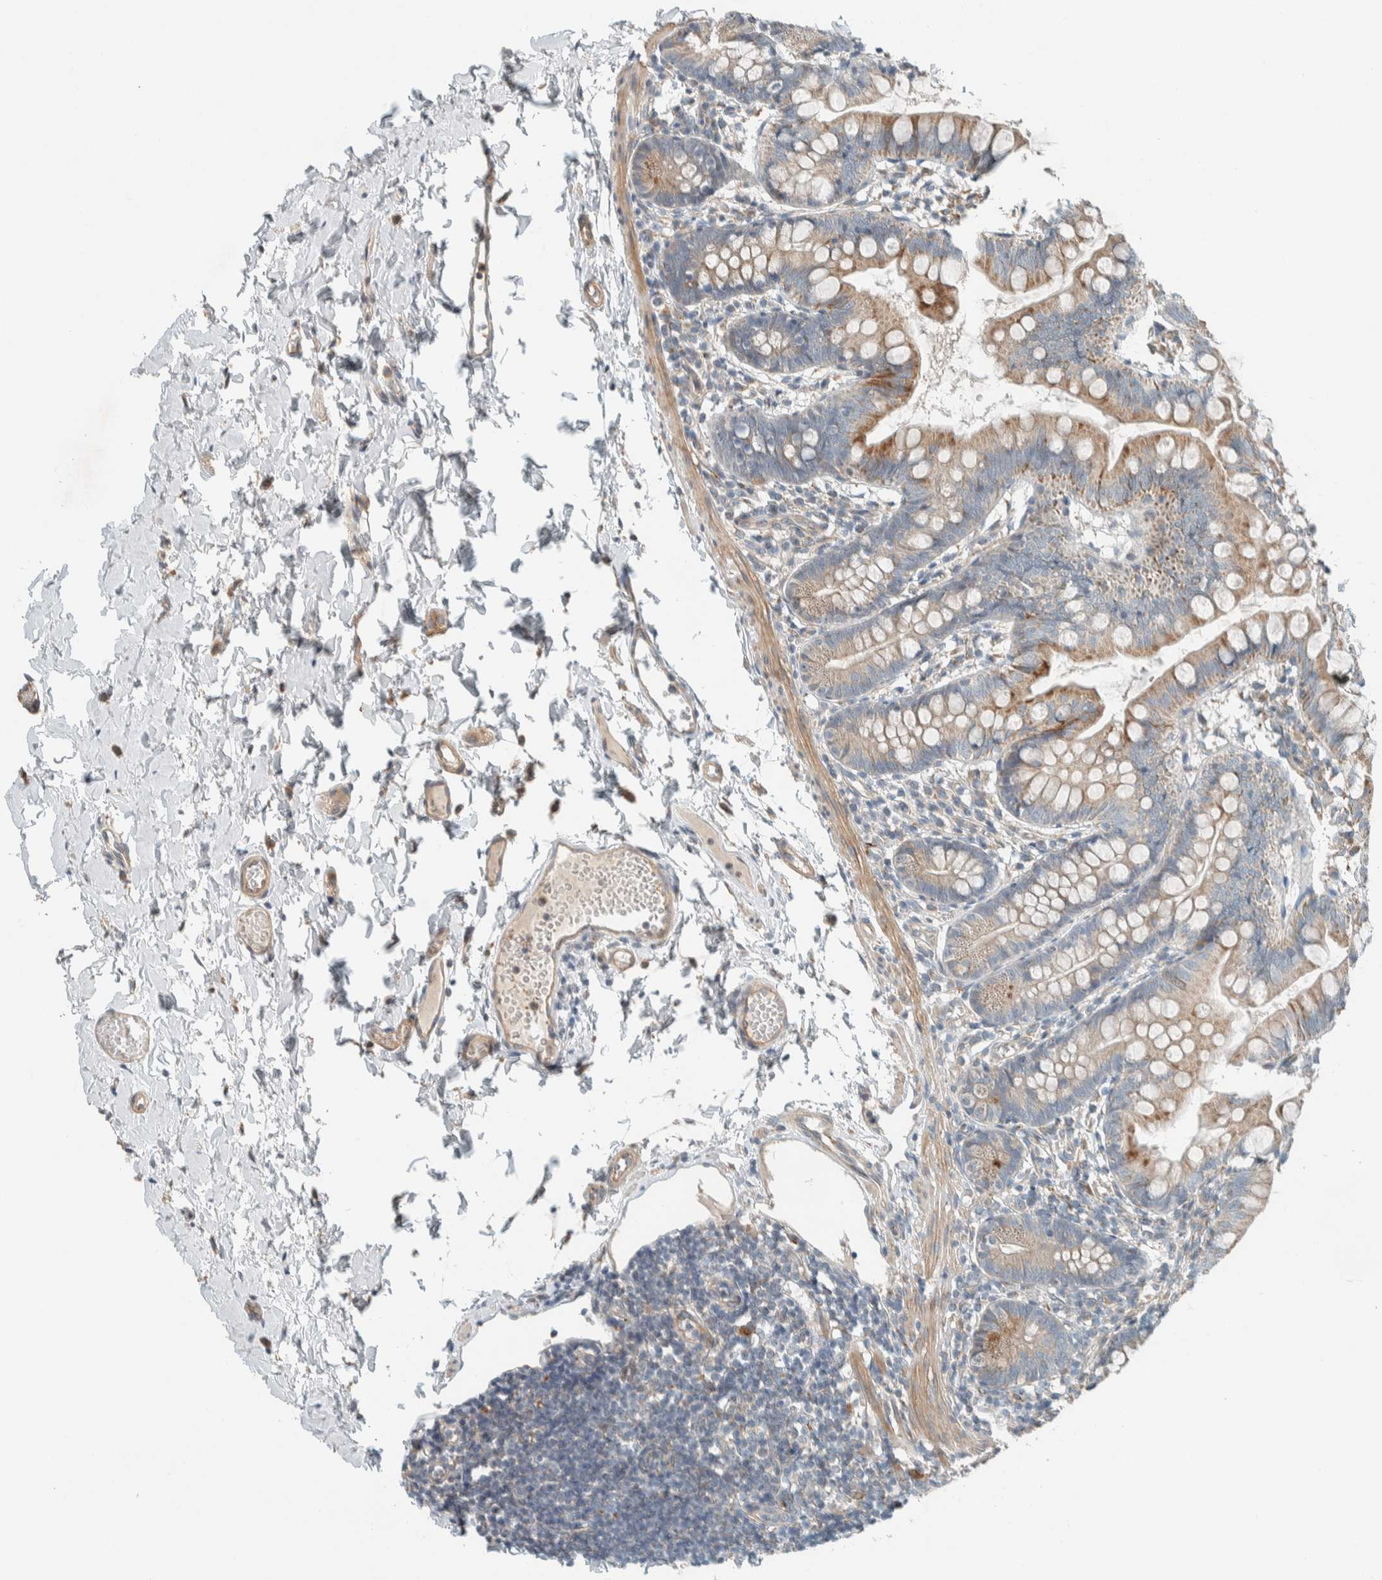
{"staining": {"intensity": "moderate", "quantity": "25%-75%", "location": "cytoplasmic/membranous"}, "tissue": "small intestine", "cell_type": "Glandular cells", "image_type": "normal", "snomed": [{"axis": "morphology", "description": "Normal tissue, NOS"}, {"axis": "topography", "description": "Small intestine"}], "caption": "Immunohistochemical staining of normal small intestine displays medium levels of moderate cytoplasmic/membranous staining in about 25%-75% of glandular cells. (DAB IHC with brightfield microscopy, high magnification).", "gene": "SLFN12L", "patient": {"sex": "male", "age": 7}}